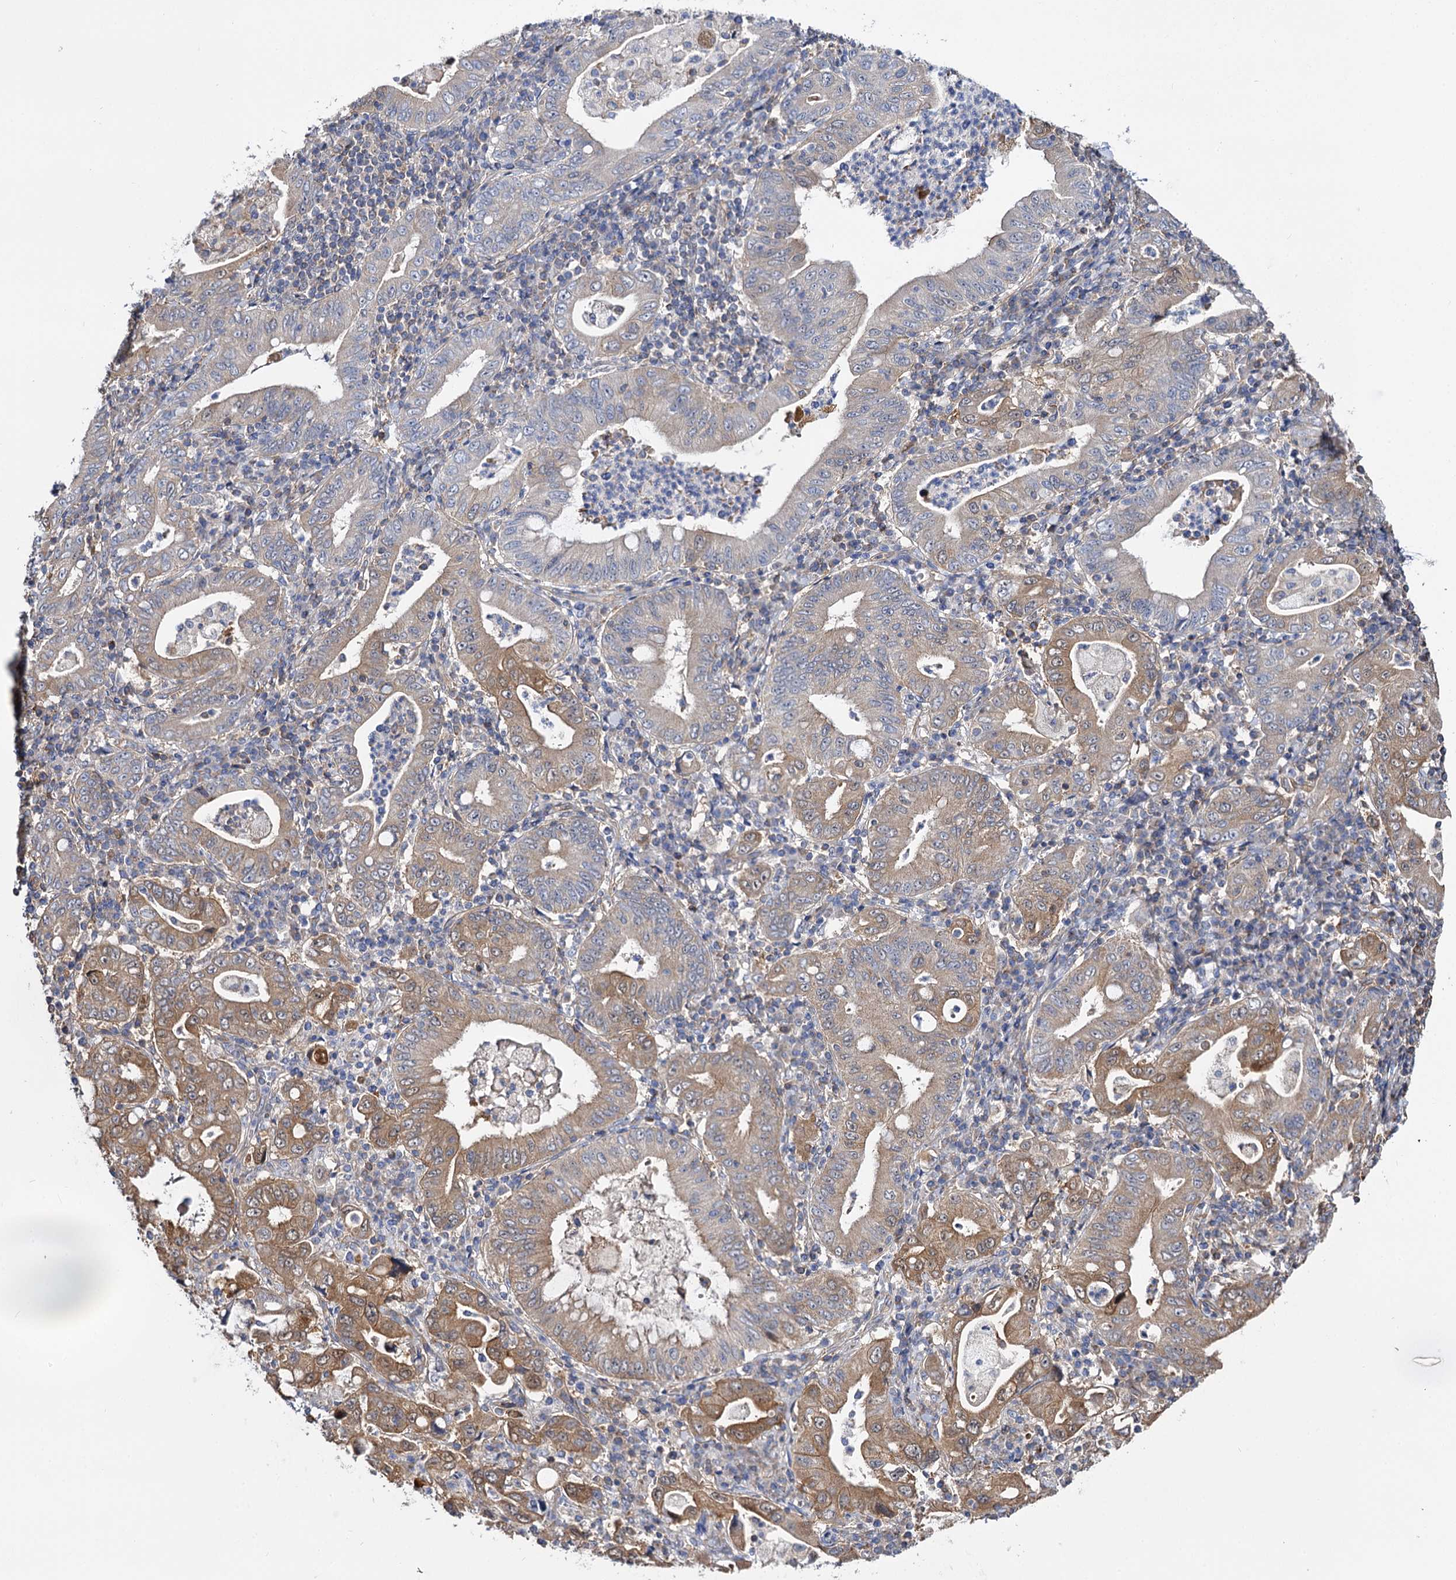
{"staining": {"intensity": "moderate", "quantity": "25%-75%", "location": "cytoplasmic/membranous"}, "tissue": "stomach cancer", "cell_type": "Tumor cells", "image_type": "cancer", "snomed": [{"axis": "morphology", "description": "Normal tissue, NOS"}, {"axis": "morphology", "description": "Adenocarcinoma, NOS"}, {"axis": "topography", "description": "Esophagus"}, {"axis": "topography", "description": "Stomach, upper"}, {"axis": "topography", "description": "Peripheral nerve tissue"}], "caption": "About 25%-75% of tumor cells in human stomach cancer reveal moderate cytoplasmic/membranous protein positivity as visualized by brown immunohistochemical staining.", "gene": "IDI1", "patient": {"sex": "male", "age": 62}}